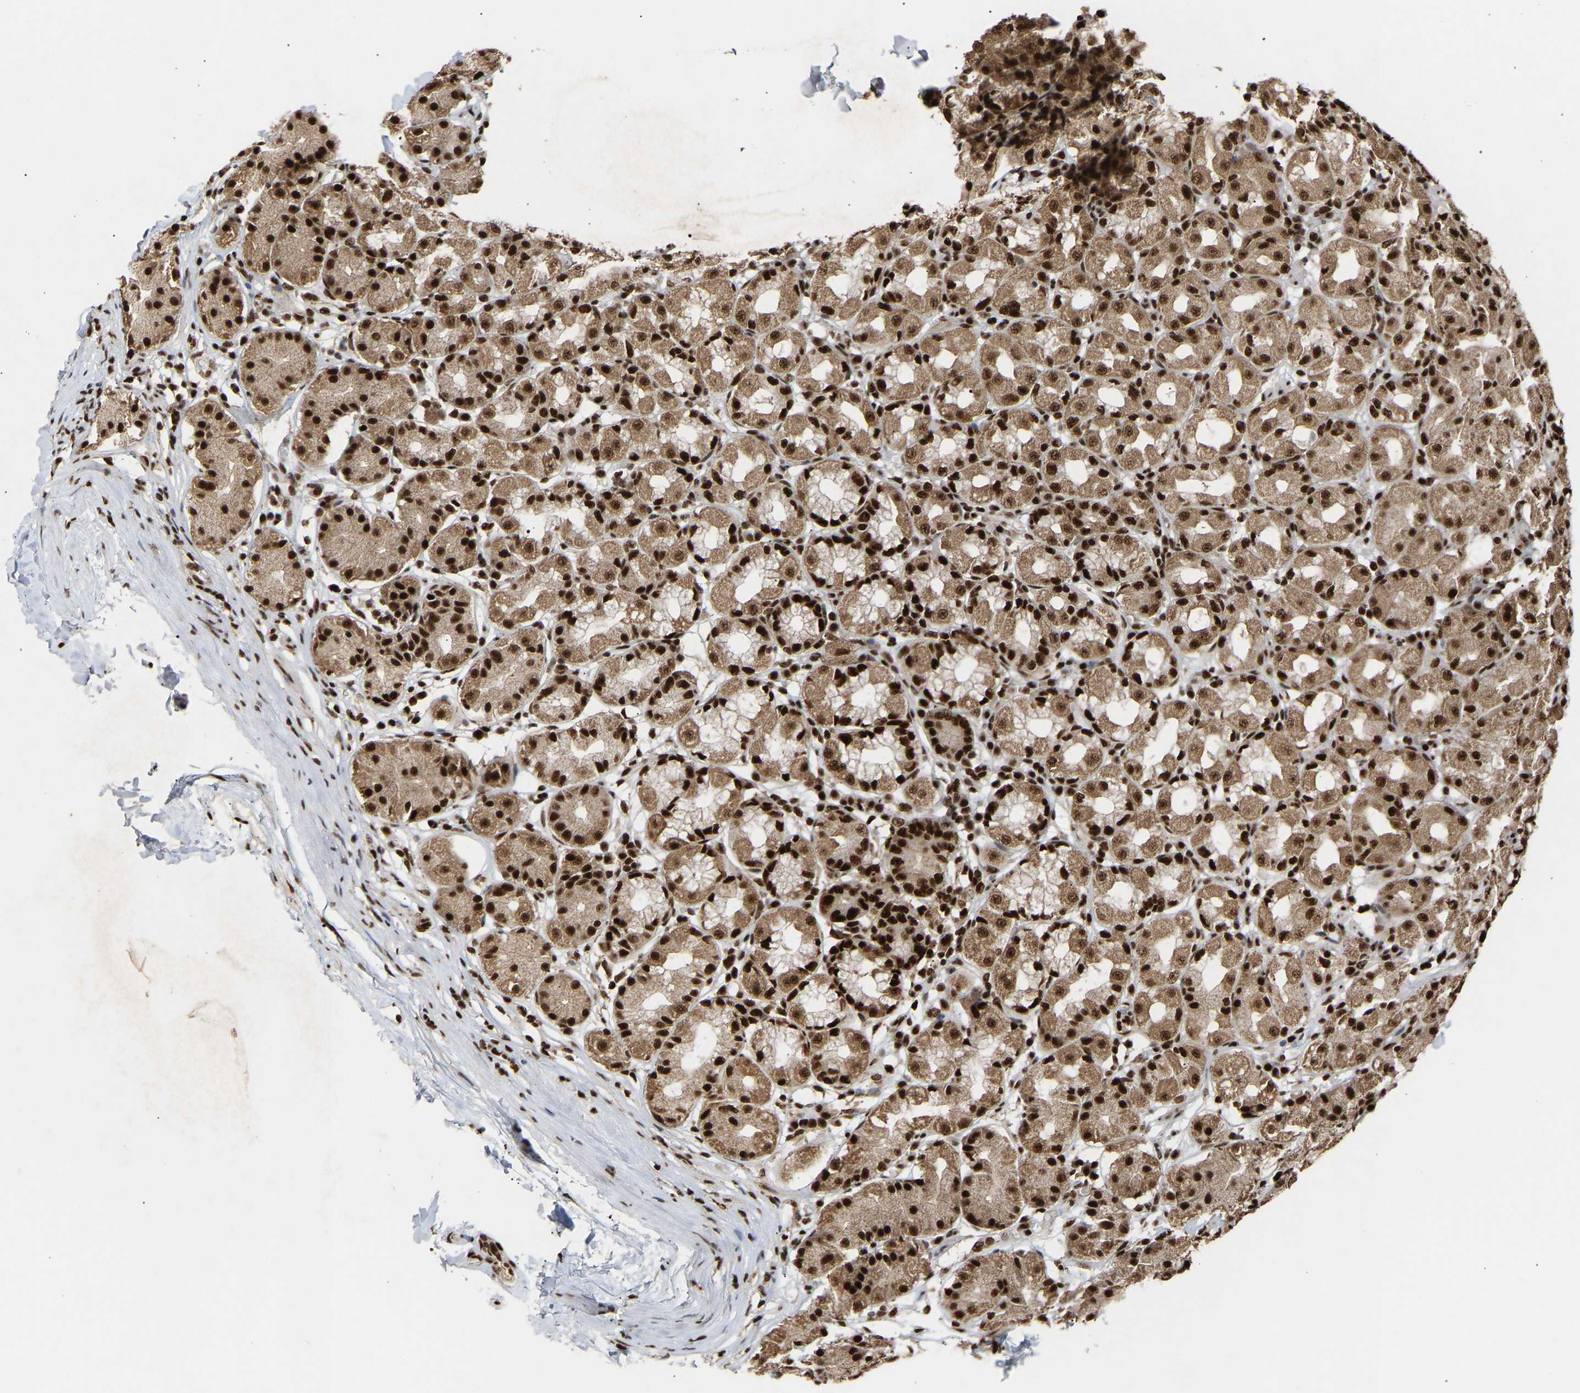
{"staining": {"intensity": "strong", "quantity": ">75%", "location": "nuclear"}, "tissue": "stomach", "cell_type": "Glandular cells", "image_type": "normal", "snomed": [{"axis": "morphology", "description": "Normal tissue, NOS"}, {"axis": "topography", "description": "Stomach"}, {"axis": "topography", "description": "Stomach, lower"}], "caption": "Stomach stained for a protein demonstrates strong nuclear positivity in glandular cells.", "gene": "ALYREF", "patient": {"sex": "female", "age": 56}}